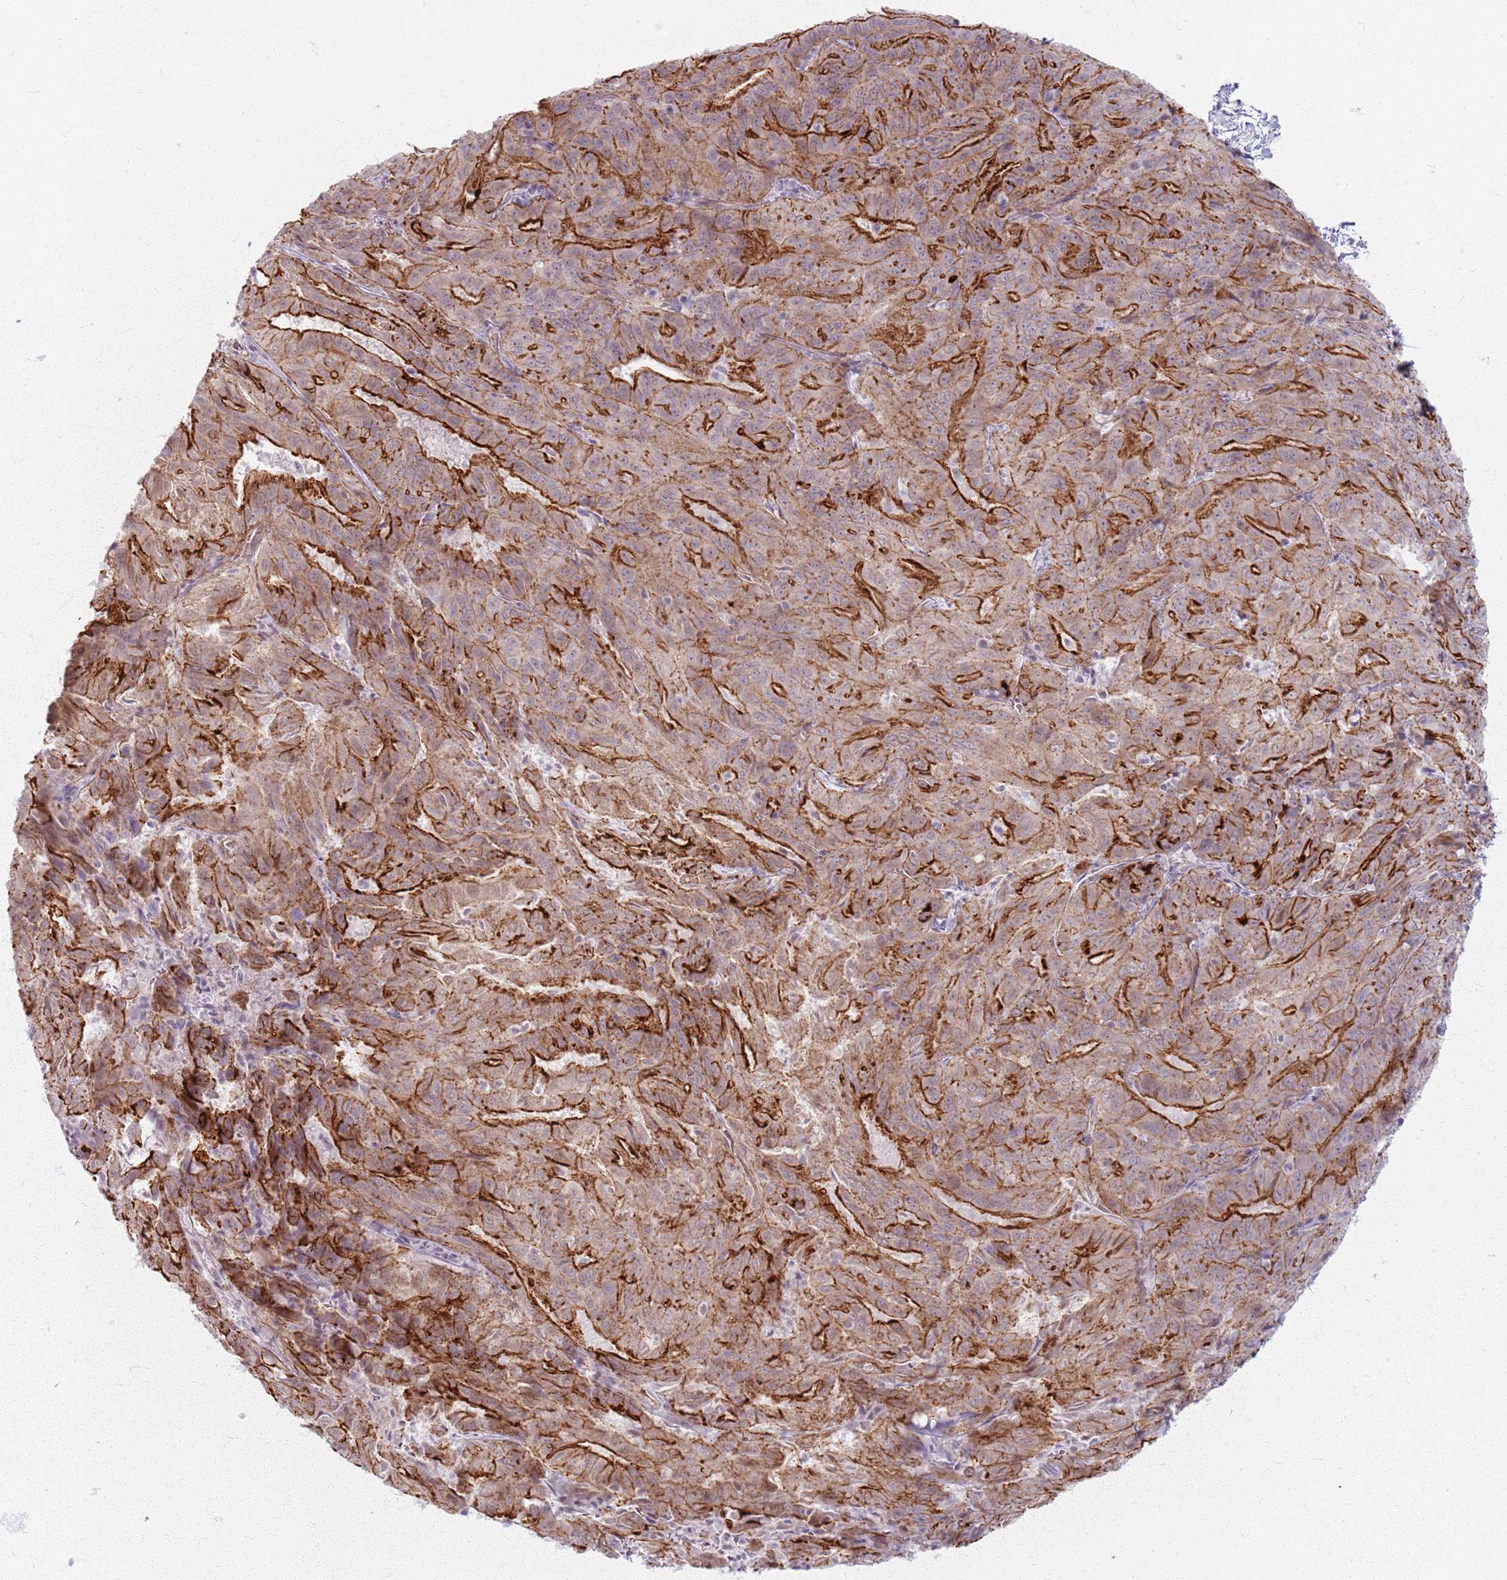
{"staining": {"intensity": "strong", "quantity": "25%-75%", "location": "cytoplasmic/membranous"}, "tissue": "pancreatic cancer", "cell_type": "Tumor cells", "image_type": "cancer", "snomed": [{"axis": "morphology", "description": "Adenocarcinoma, NOS"}, {"axis": "topography", "description": "Pancreas"}], "caption": "Tumor cells show high levels of strong cytoplasmic/membranous positivity in approximately 25%-75% of cells in human pancreatic cancer (adenocarcinoma).", "gene": "KCNA5", "patient": {"sex": "male", "age": 63}}